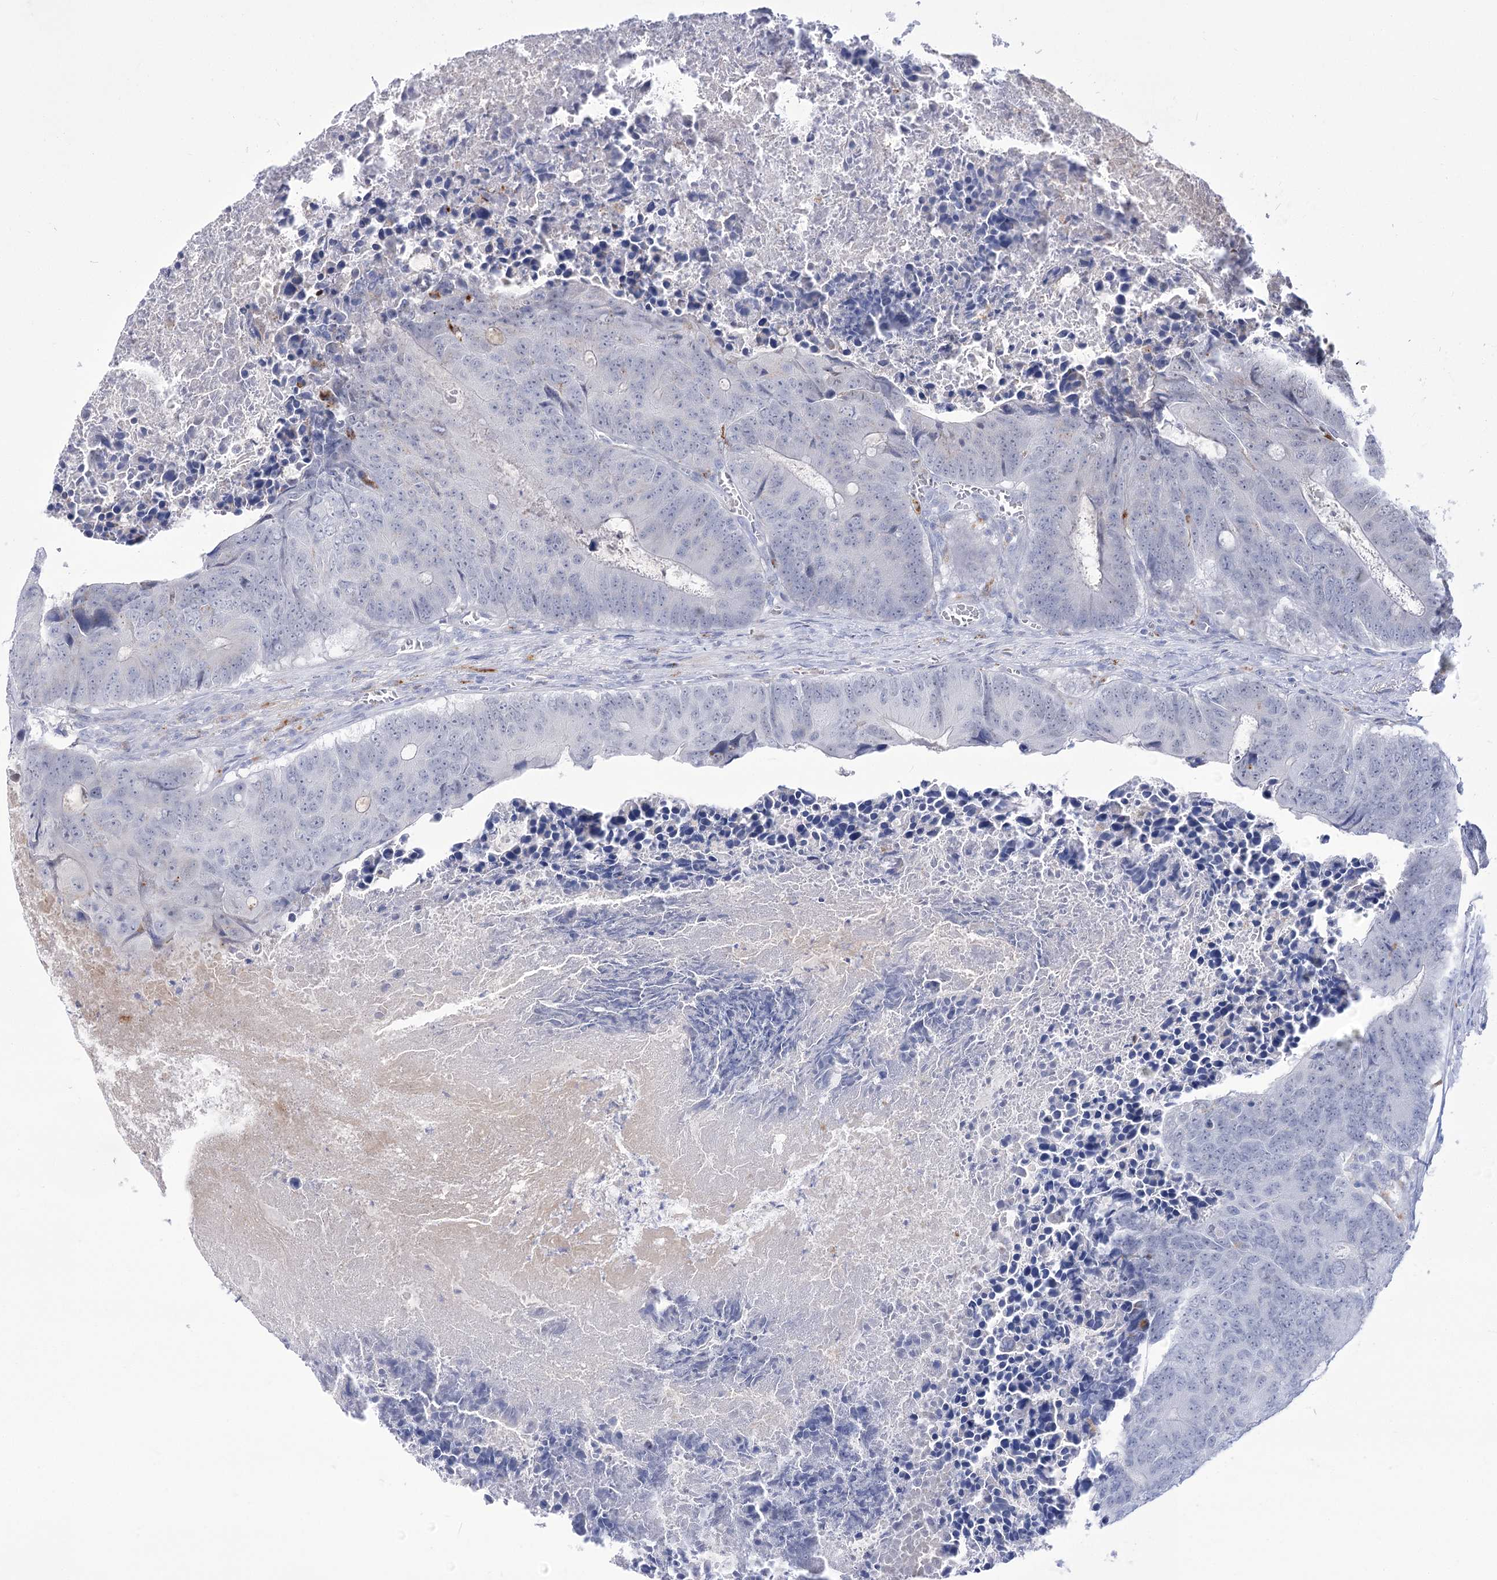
{"staining": {"intensity": "negative", "quantity": "none", "location": "none"}, "tissue": "colorectal cancer", "cell_type": "Tumor cells", "image_type": "cancer", "snomed": [{"axis": "morphology", "description": "Adenocarcinoma, NOS"}, {"axis": "topography", "description": "Colon"}], "caption": "Human colorectal cancer stained for a protein using immunohistochemistry (IHC) exhibits no staining in tumor cells.", "gene": "SIAE", "patient": {"sex": "male", "age": 87}}